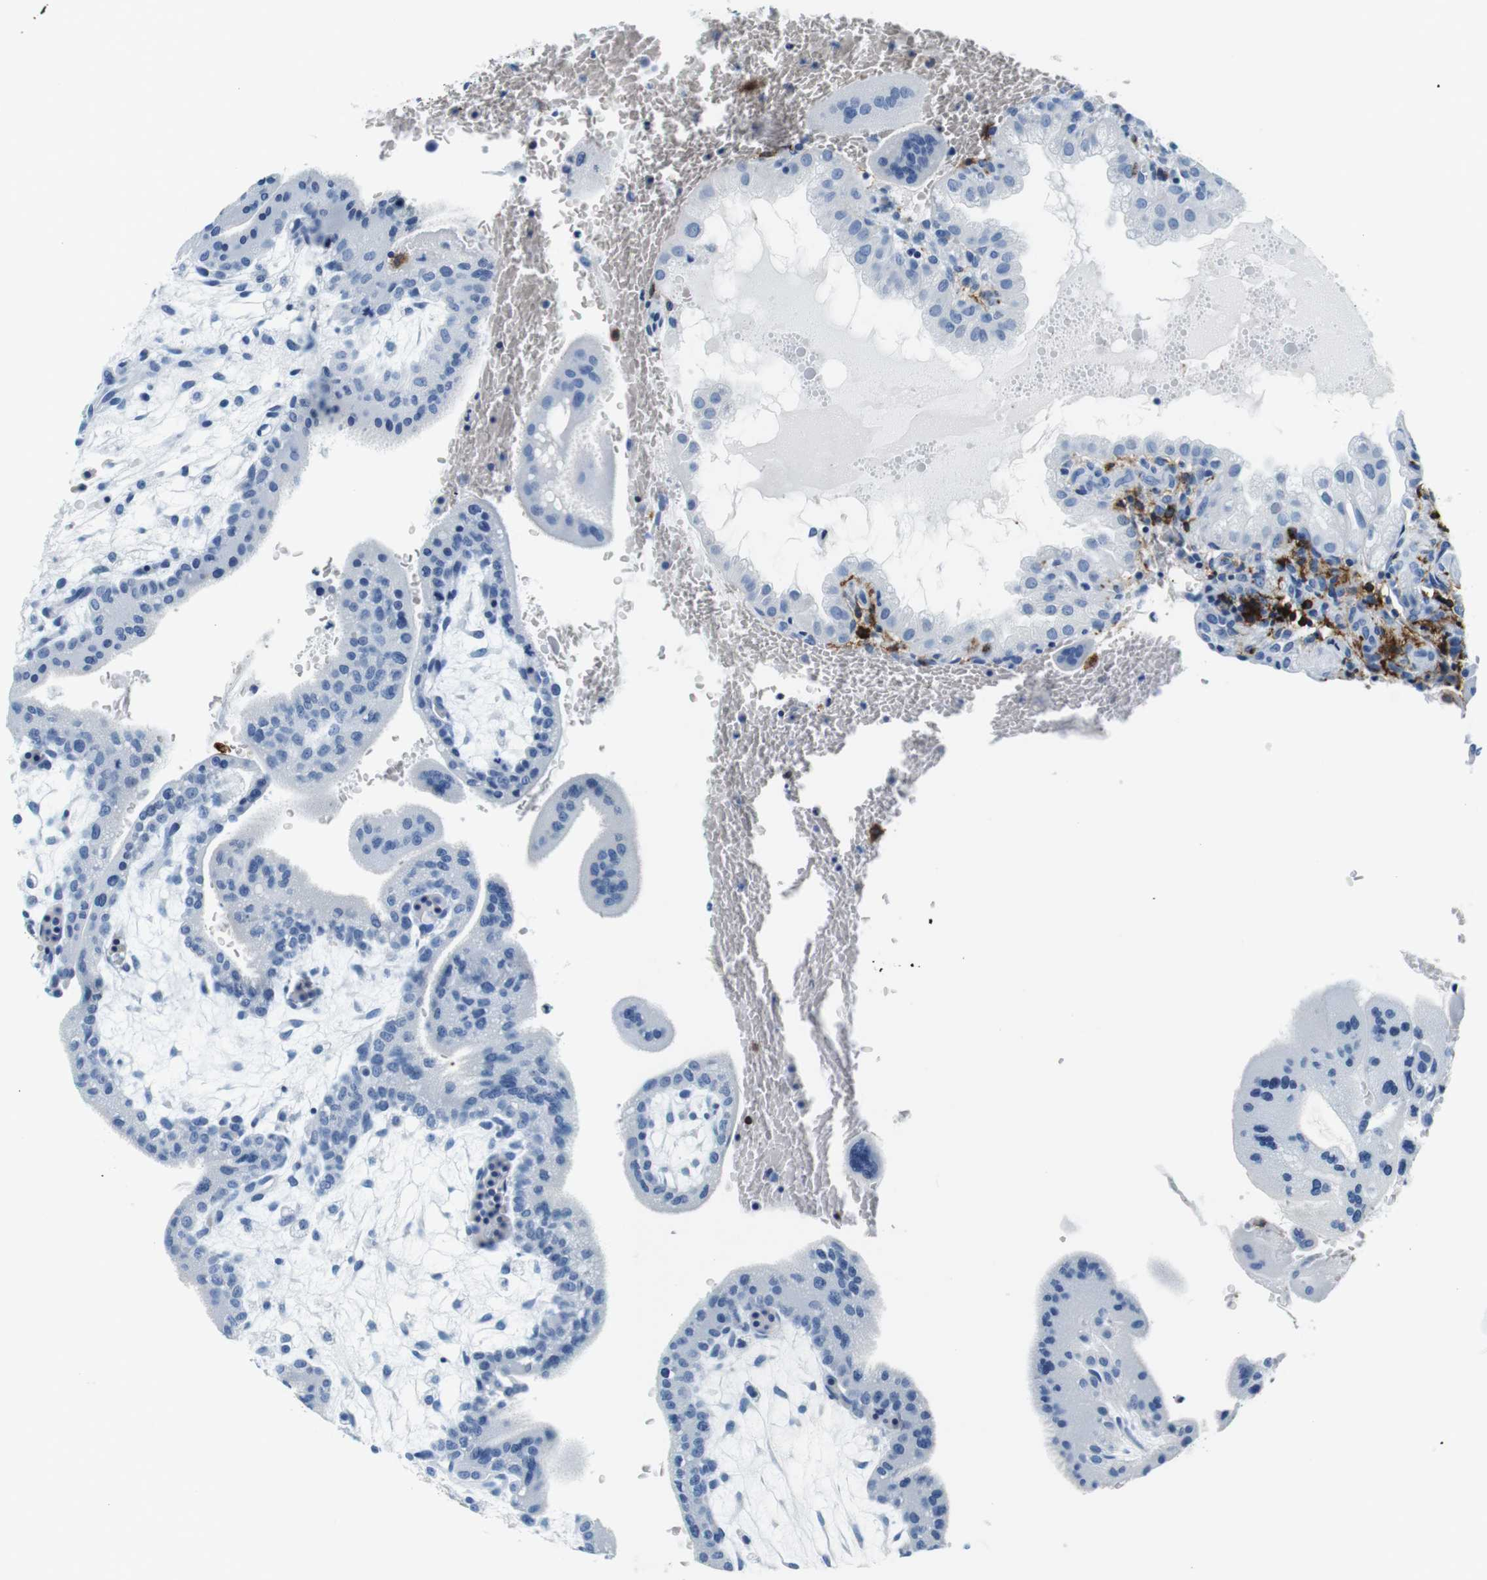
{"staining": {"intensity": "negative", "quantity": "none", "location": "none"}, "tissue": "placenta", "cell_type": "Decidual cells", "image_type": "normal", "snomed": [{"axis": "morphology", "description": "Normal tissue, NOS"}, {"axis": "topography", "description": "Placenta"}], "caption": "An immunohistochemistry (IHC) histopathology image of normal placenta is shown. There is no staining in decidual cells of placenta.", "gene": "HLA", "patient": {"sex": "female", "age": 35}}